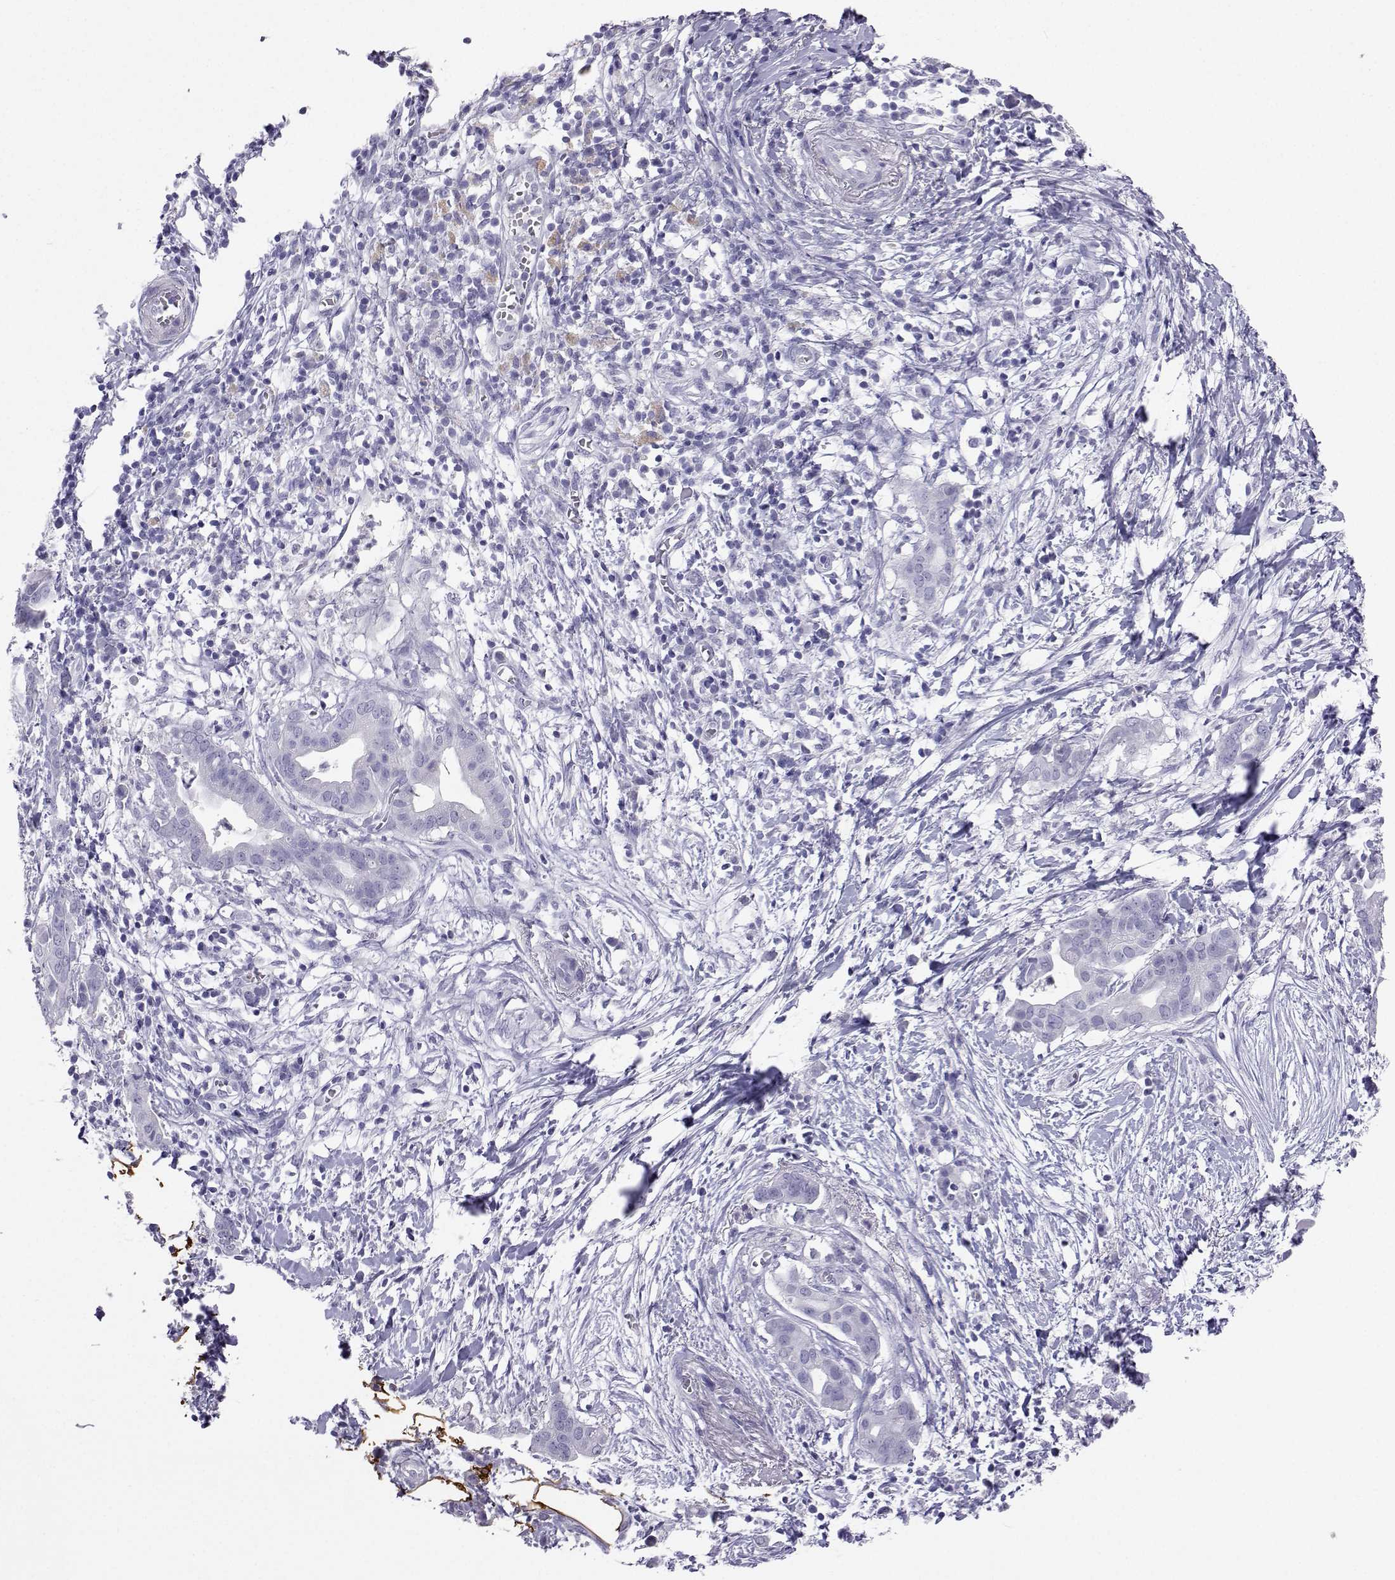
{"staining": {"intensity": "negative", "quantity": "none", "location": "none"}, "tissue": "pancreatic cancer", "cell_type": "Tumor cells", "image_type": "cancer", "snomed": [{"axis": "morphology", "description": "Adenocarcinoma, NOS"}, {"axis": "topography", "description": "Pancreas"}], "caption": "IHC of human pancreatic cancer (adenocarcinoma) exhibits no positivity in tumor cells.", "gene": "PLIN4", "patient": {"sex": "male", "age": 61}}